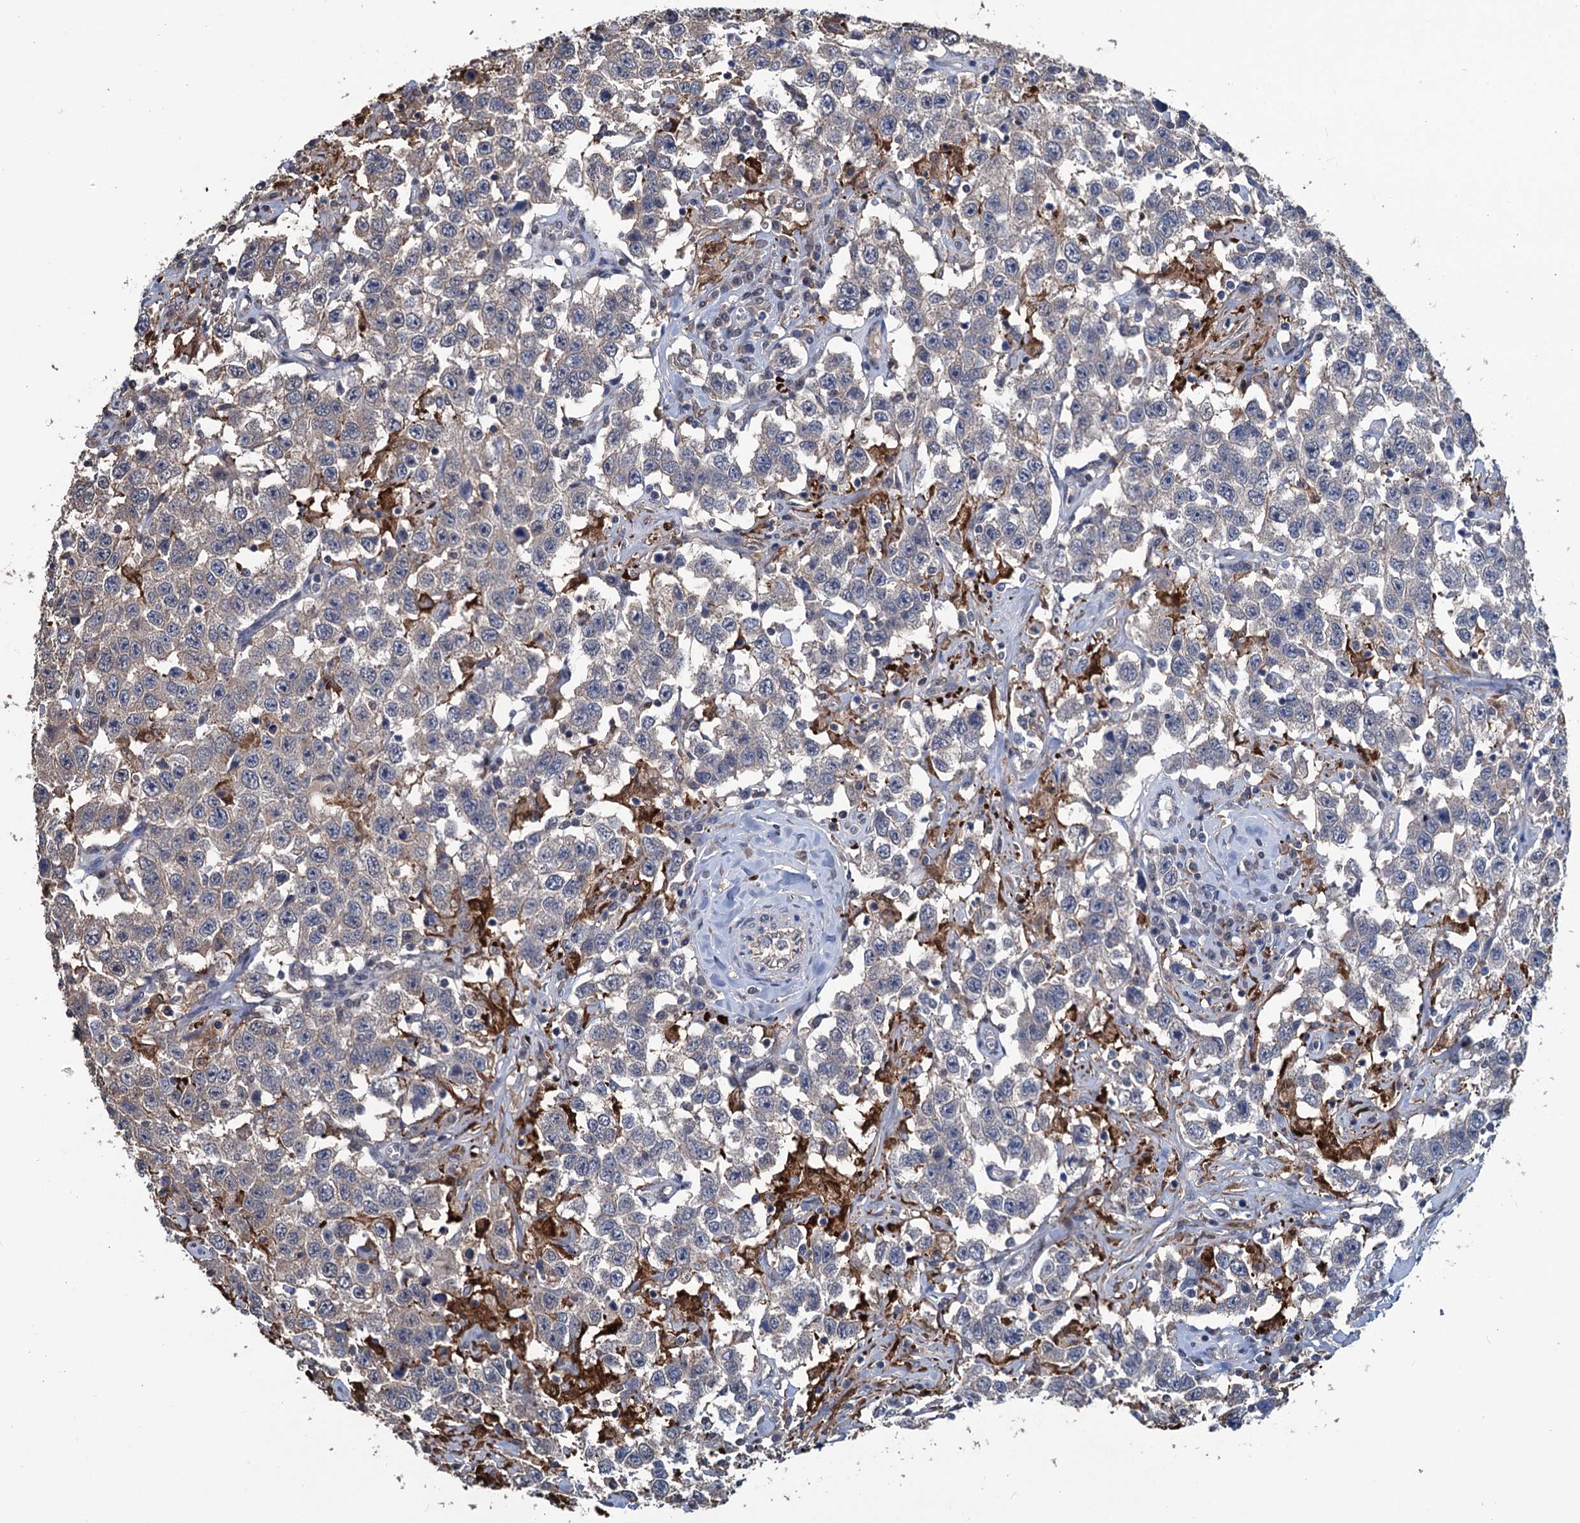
{"staining": {"intensity": "weak", "quantity": "<25%", "location": "cytoplasmic/membranous"}, "tissue": "testis cancer", "cell_type": "Tumor cells", "image_type": "cancer", "snomed": [{"axis": "morphology", "description": "Seminoma, NOS"}, {"axis": "topography", "description": "Testis"}], "caption": "Tumor cells show no significant protein staining in seminoma (testis).", "gene": "RTKN2", "patient": {"sex": "male", "age": 41}}